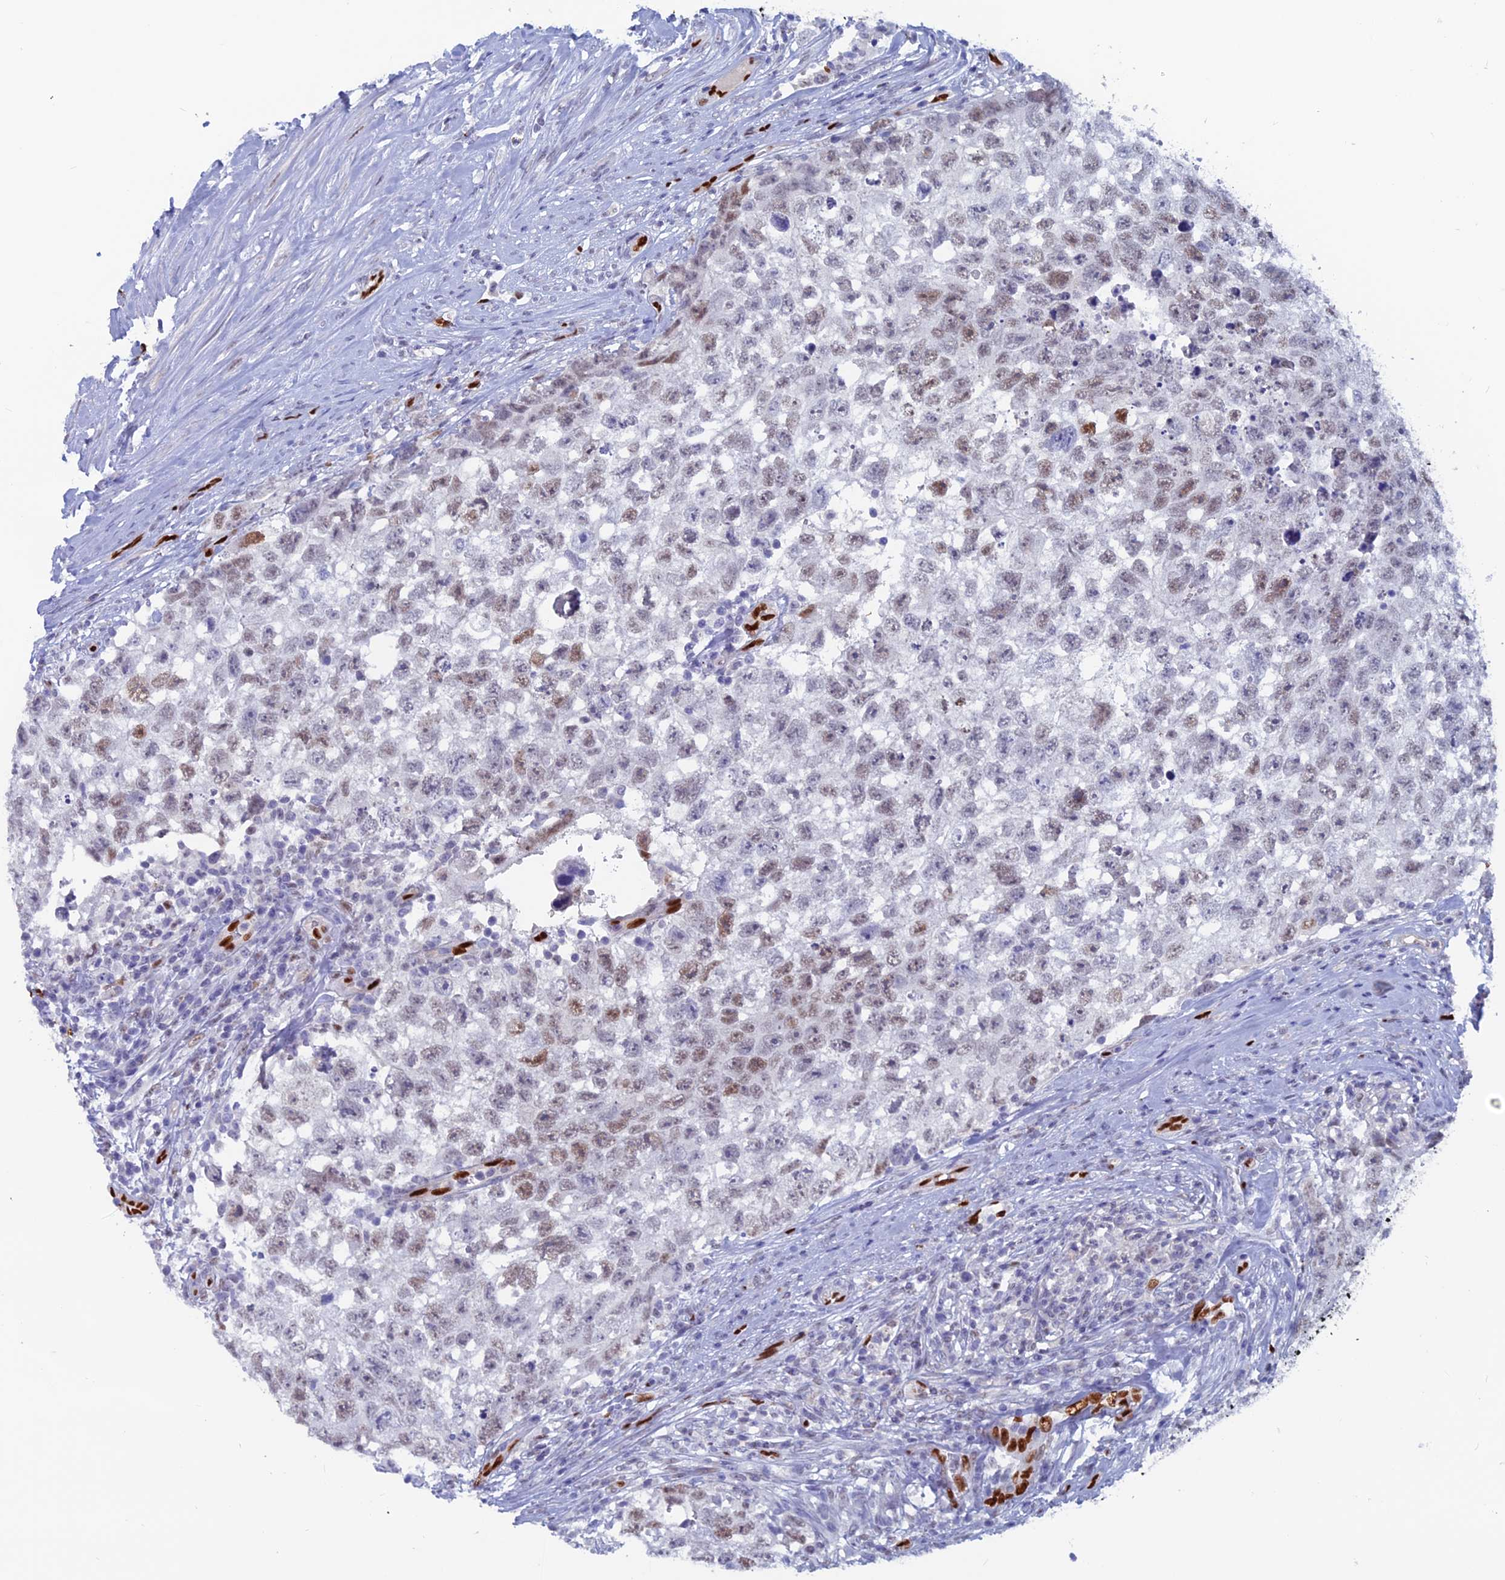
{"staining": {"intensity": "weak", "quantity": "25%-75%", "location": "nuclear"}, "tissue": "testis cancer", "cell_type": "Tumor cells", "image_type": "cancer", "snomed": [{"axis": "morphology", "description": "Seminoma, NOS"}, {"axis": "morphology", "description": "Carcinoma, Embryonal, NOS"}, {"axis": "topography", "description": "Testis"}], "caption": "Tumor cells reveal low levels of weak nuclear expression in about 25%-75% of cells in human seminoma (testis). The staining was performed using DAB, with brown indicating positive protein expression. Nuclei are stained blue with hematoxylin.", "gene": "NOL4L", "patient": {"sex": "male", "age": 29}}